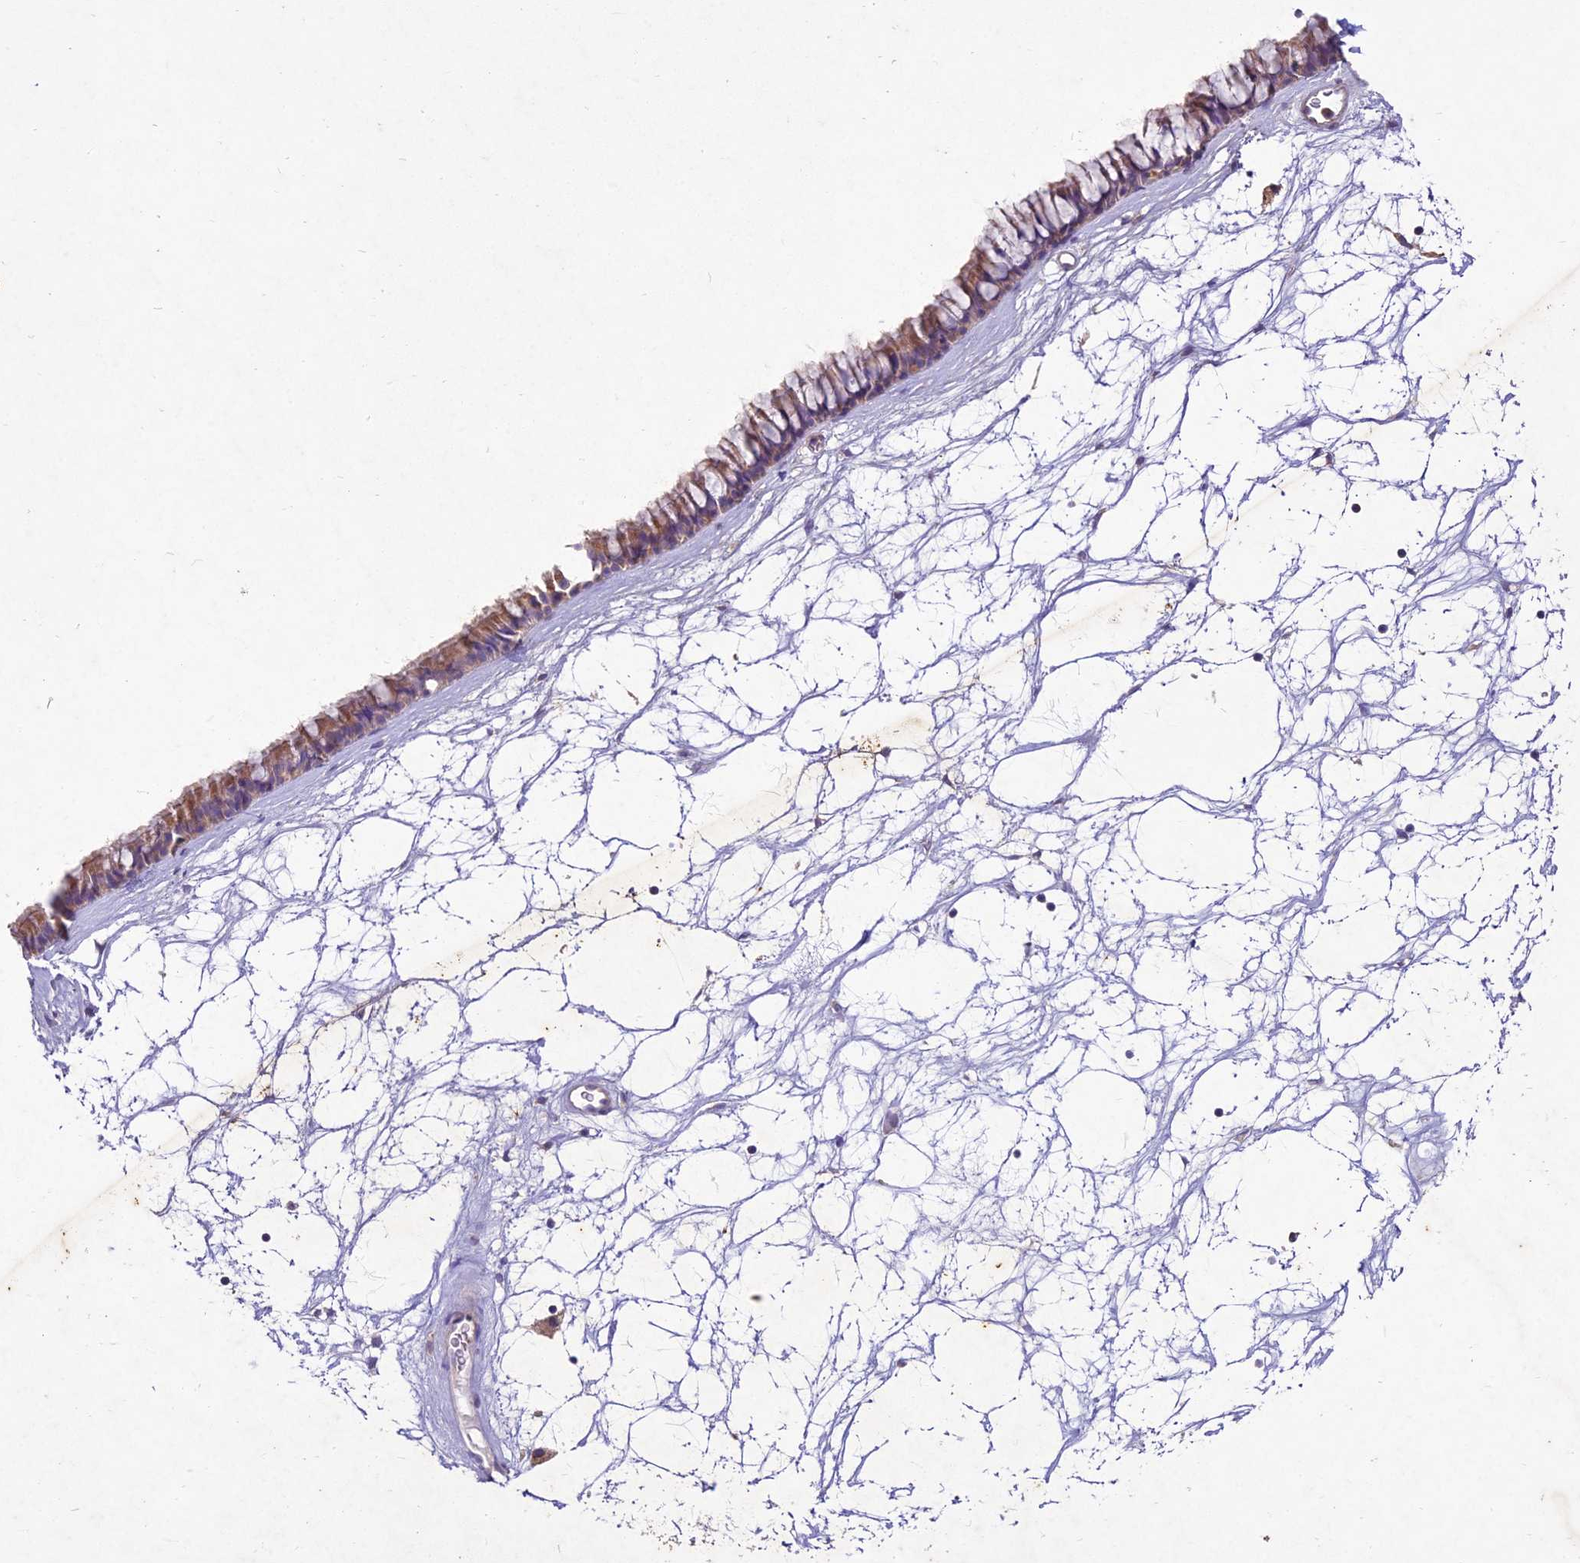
{"staining": {"intensity": "moderate", "quantity": "25%-75%", "location": "cytoplasmic/membranous"}, "tissue": "nasopharynx", "cell_type": "Respiratory epithelial cells", "image_type": "normal", "snomed": [{"axis": "morphology", "description": "Normal tissue, NOS"}, {"axis": "topography", "description": "Nasopharynx"}], "caption": "The immunohistochemical stain labels moderate cytoplasmic/membranous positivity in respiratory epithelial cells of unremarkable nasopharynx. (DAB (3,3'-diaminobenzidine) IHC with brightfield microscopy, high magnification).", "gene": "NXNL2", "patient": {"sex": "male", "age": 64}}